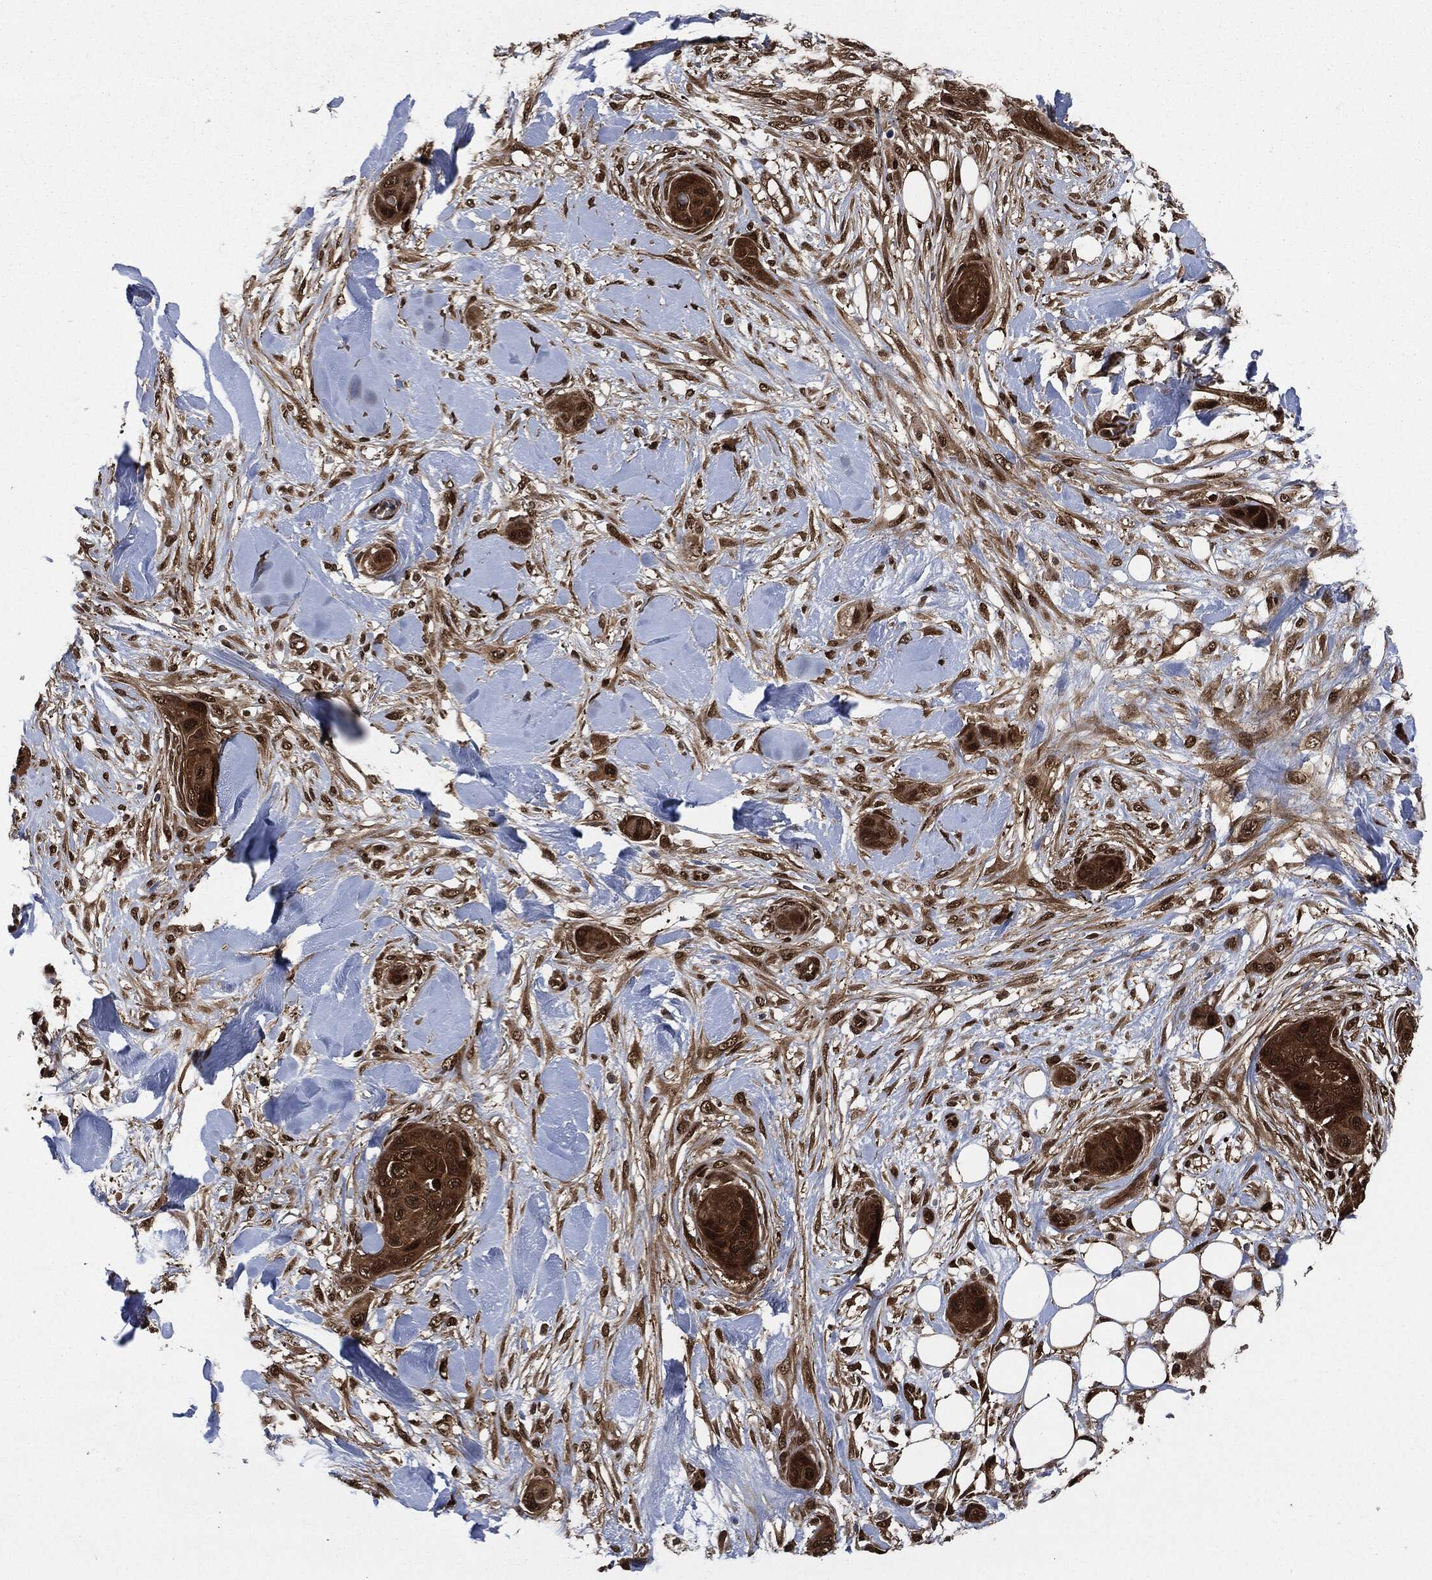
{"staining": {"intensity": "strong", "quantity": ">75%", "location": "cytoplasmic/membranous,nuclear"}, "tissue": "skin cancer", "cell_type": "Tumor cells", "image_type": "cancer", "snomed": [{"axis": "morphology", "description": "Squamous cell carcinoma, NOS"}, {"axis": "topography", "description": "Skin"}], "caption": "Strong cytoplasmic/membranous and nuclear protein staining is appreciated in about >75% of tumor cells in skin squamous cell carcinoma.", "gene": "DCTN1", "patient": {"sex": "male", "age": 78}}